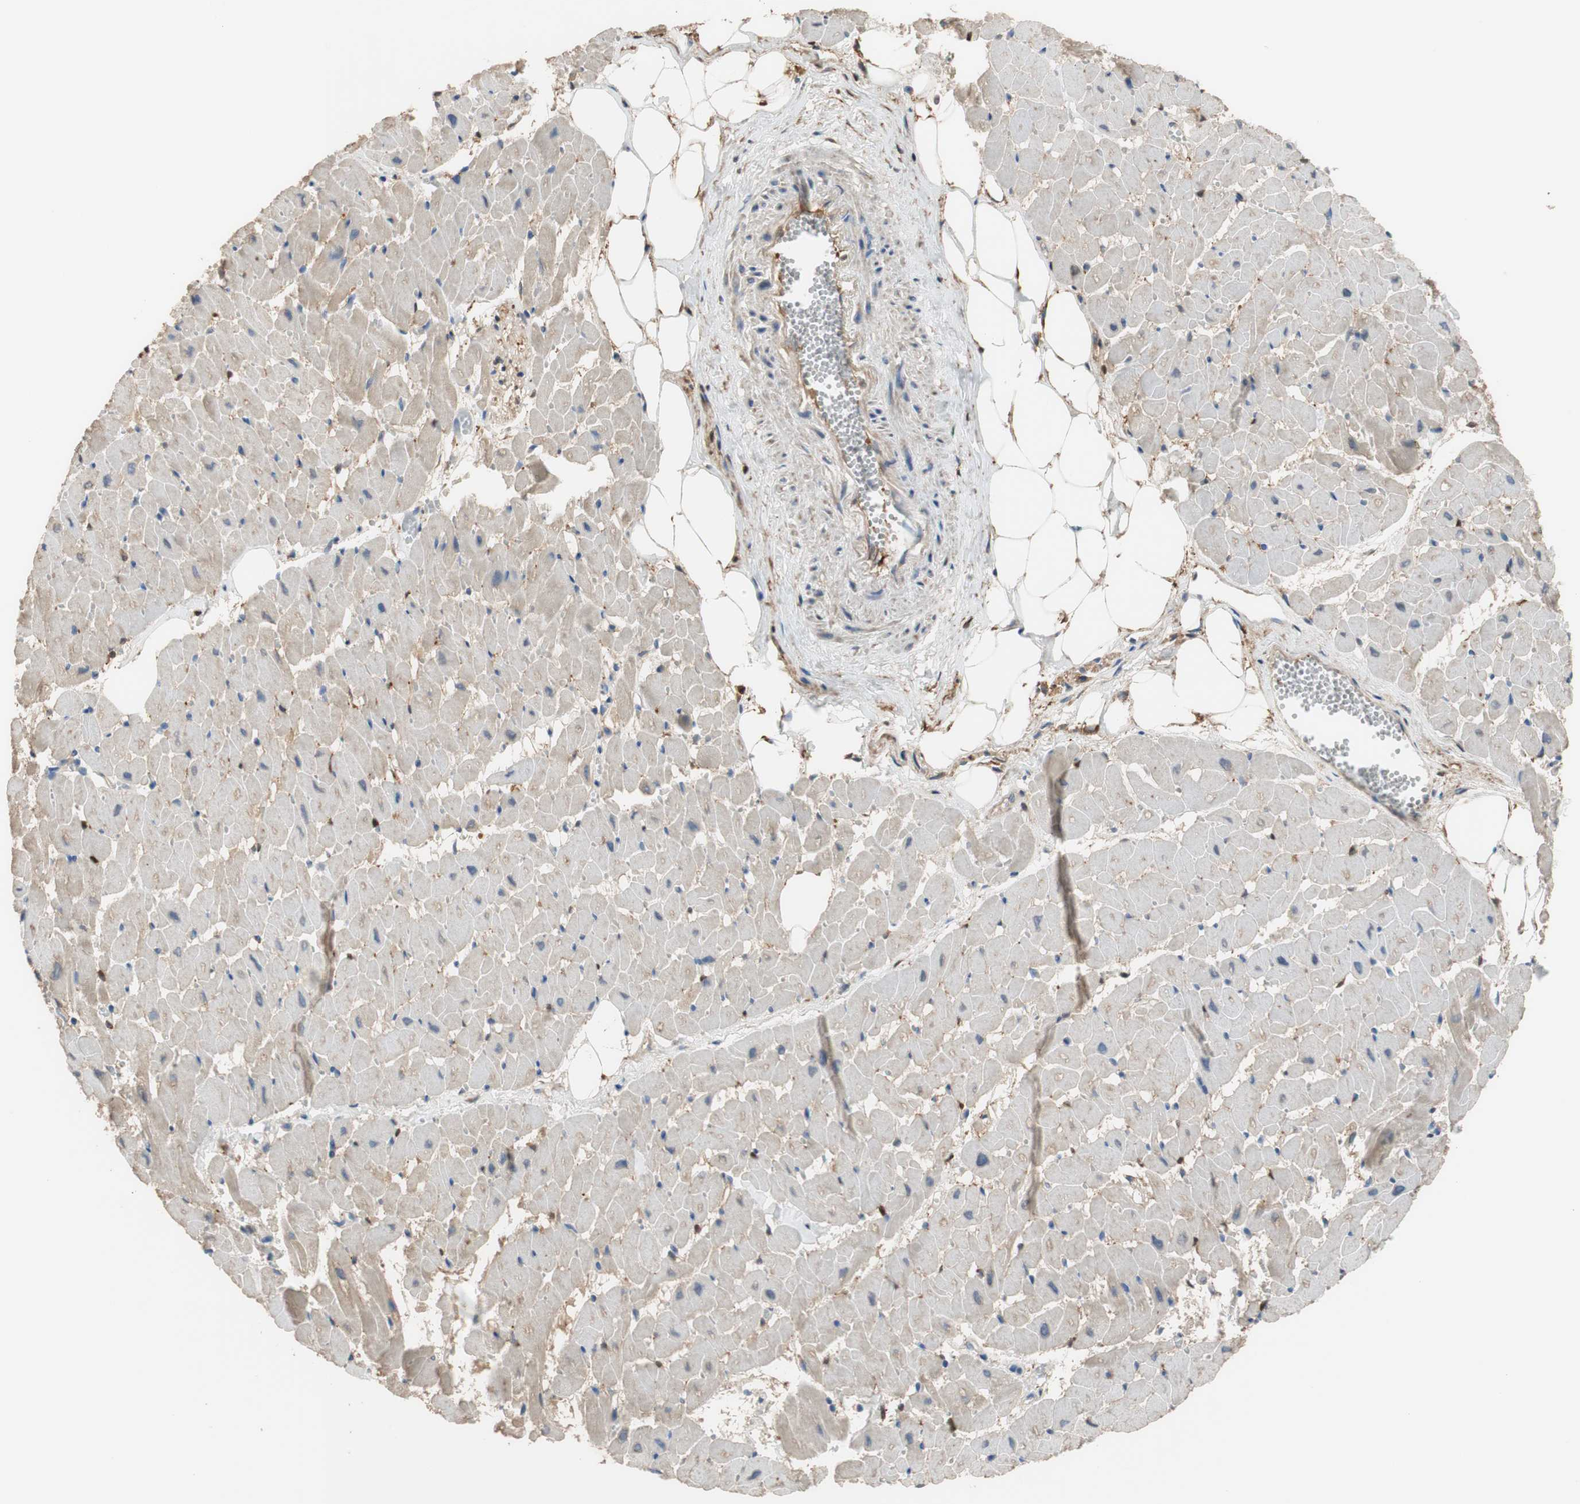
{"staining": {"intensity": "moderate", "quantity": "25%-75%", "location": "cytoplasmic/membranous"}, "tissue": "heart muscle", "cell_type": "Cardiomyocytes", "image_type": "normal", "snomed": [{"axis": "morphology", "description": "Normal tissue, NOS"}, {"axis": "topography", "description": "Heart"}], "caption": "Heart muscle stained with DAB immunohistochemistry shows medium levels of moderate cytoplasmic/membranous staining in approximately 25%-75% of cardiomyocytes. The protein of interest is stained brown, and the nuclei are stained in blue (DAB (3,3'-diaminobenzidine) IHC with brightfield microscopy, high magnification).", "gene": "ALDH1A2", "patient": {"sex": "female", "age": 19}}